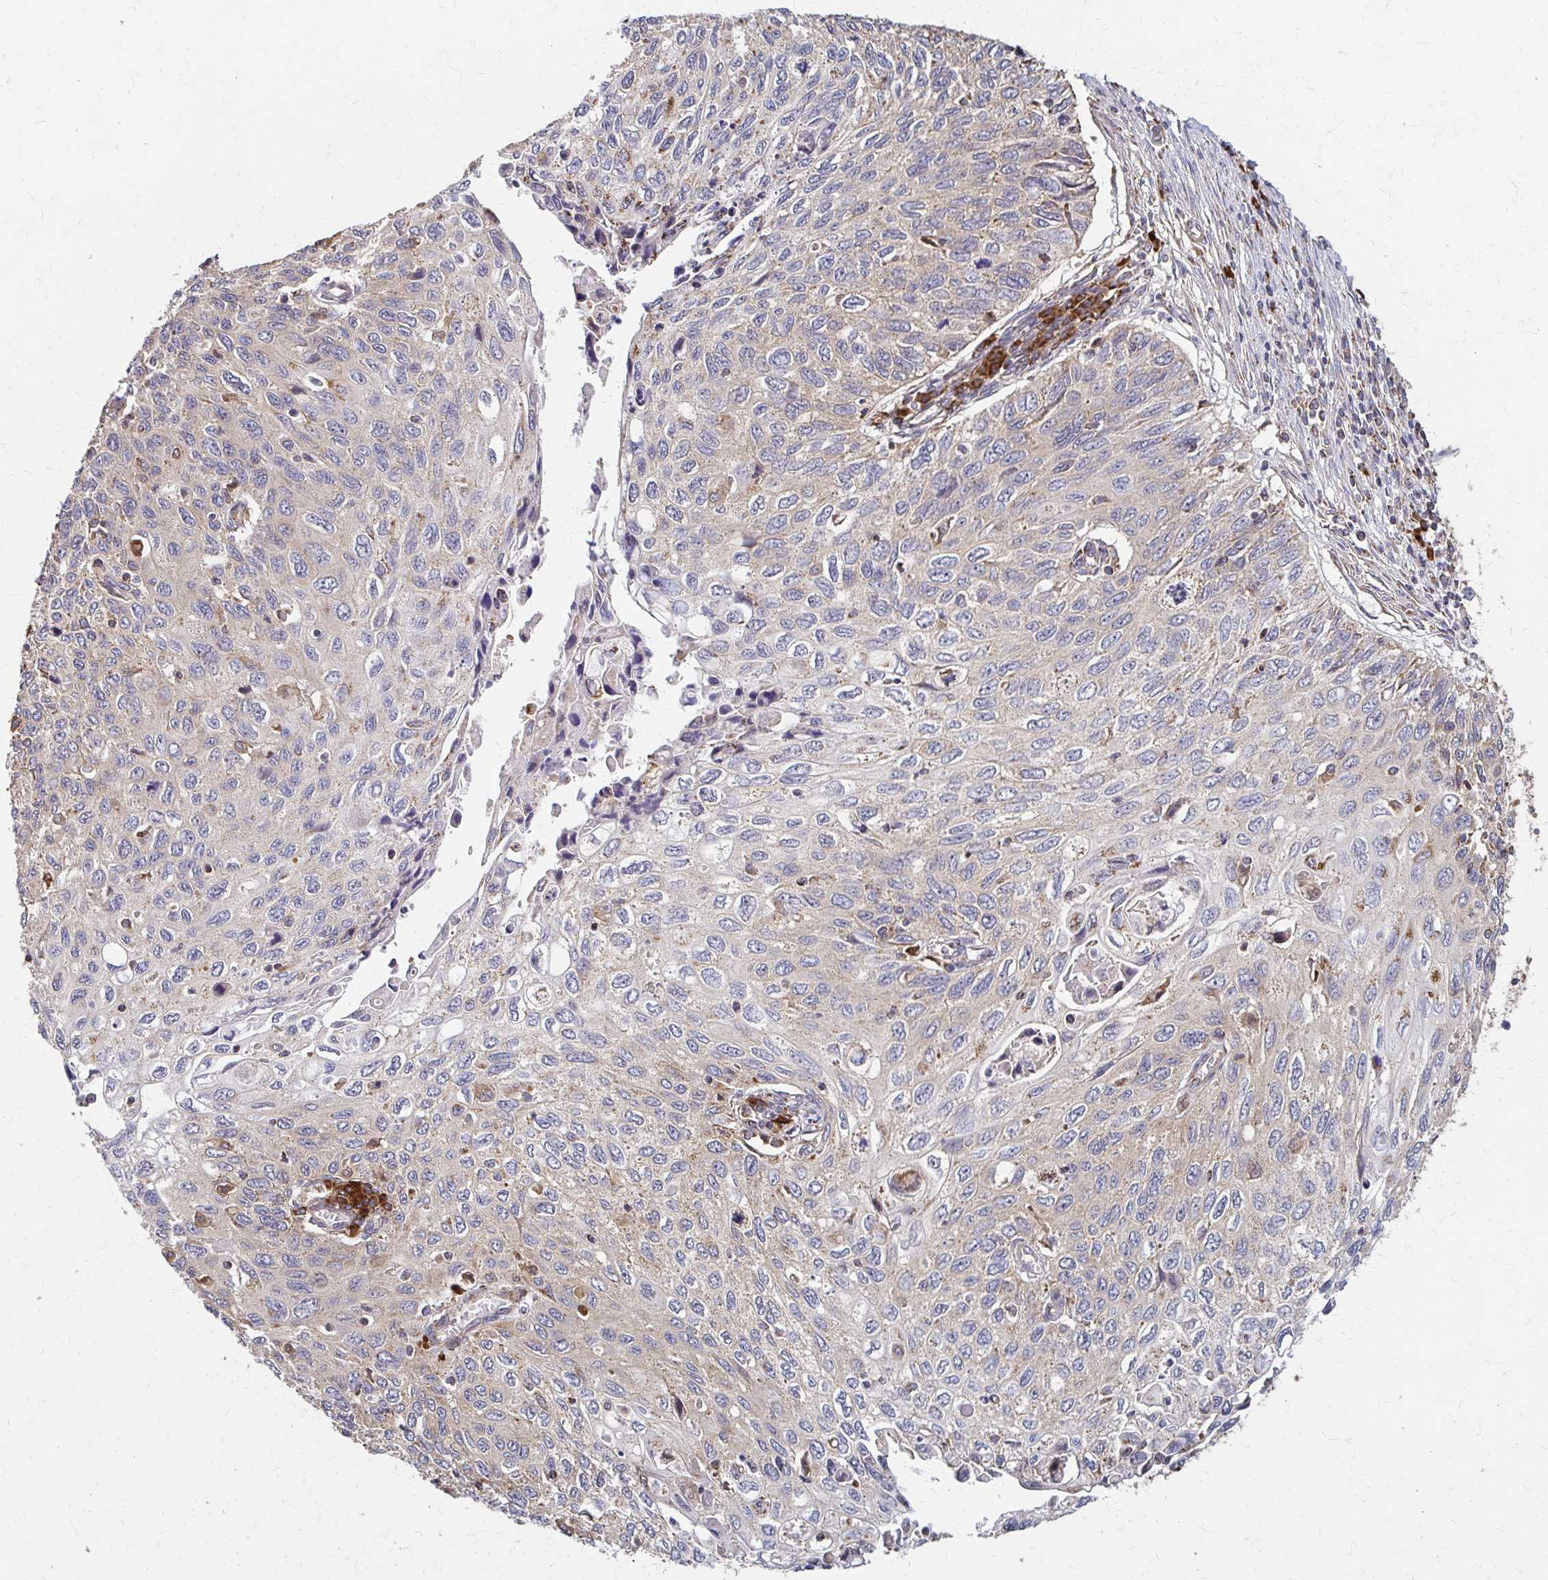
{"staining": {"intensity": "weak", "quantity": "25%-75%", "location": "cytoplasmic/membranous"}, "tissue": "cervical cancer", "cell_type": "Tumor cells", "image_type": "cancer", "snomed": [{"axis": "morphology", "description": "Squamous cell carcinoma, NOS"}, {"axis": "topography", "description": "Cervix"}], "caption": "Protein staining of cervical cancer (squamous cell carcinoma) tissue displays weak cytoplasmic/membranous expression in about 25%-75% of tumor cells. (Brightfield microscopy of DAB IHC at high magnification).", "gene": "EEF2", "patient": {"sex": "female", "age": 70}}